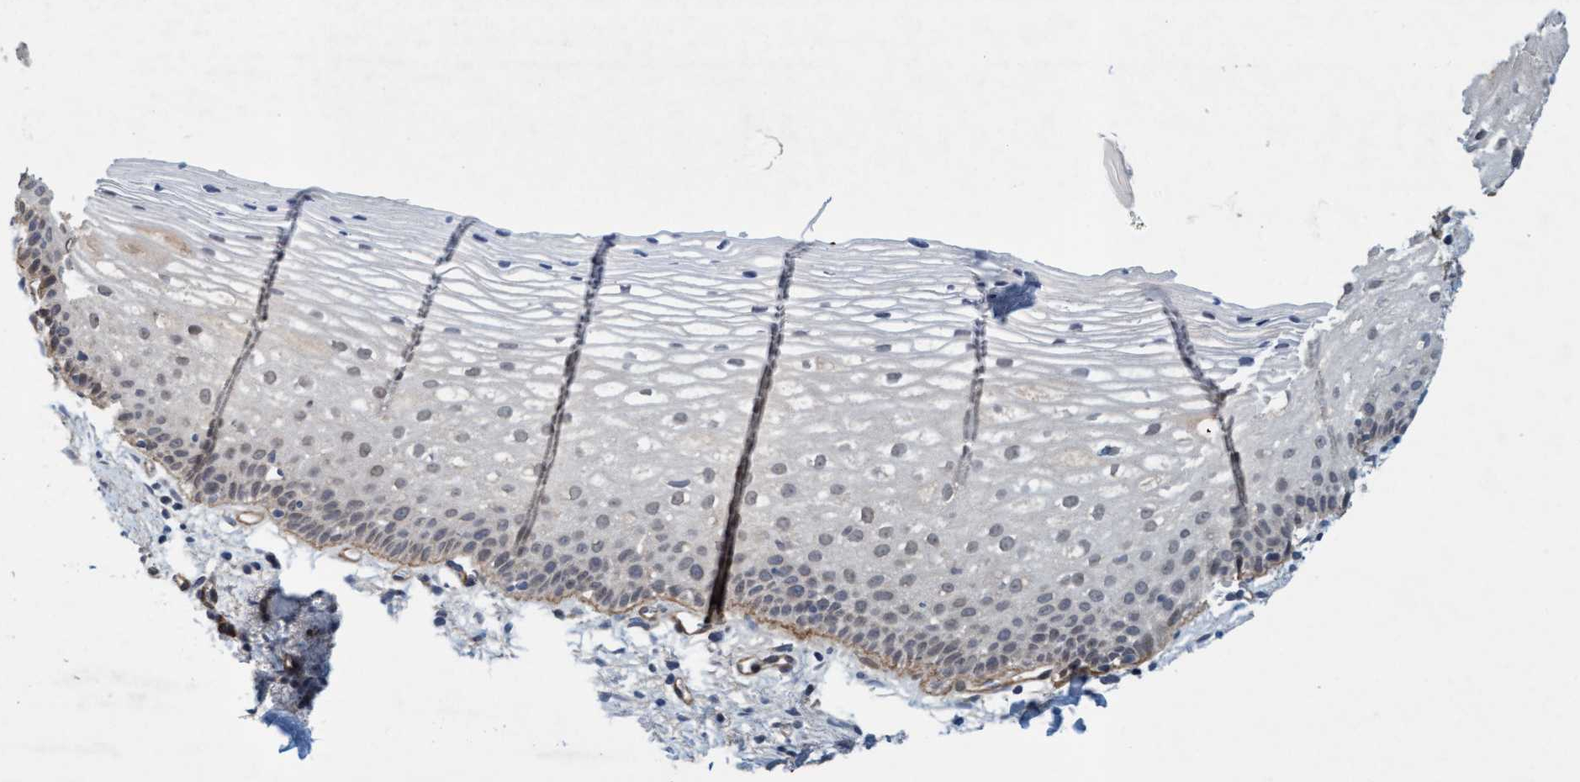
{"staining": {"intensity": "negative", "quantity": "none", "location": "none"}, "tissue": "cervix", "cell_type": "Glandular cells", "image_type": "normal", "snomed": [{"axis": "morphology", "description": "Normal tissue, NOS"}, {"axis": "topography", "description": "Cervix"}], "caption": "High magnification brightfield microscopy of benign cervix stained with DAB (brown) and counterstained with hematoxylin (blue): glandular cells show no significant positivity.", "gene": "TSTD2", "patient": {"sex": "female", "age": 72}}